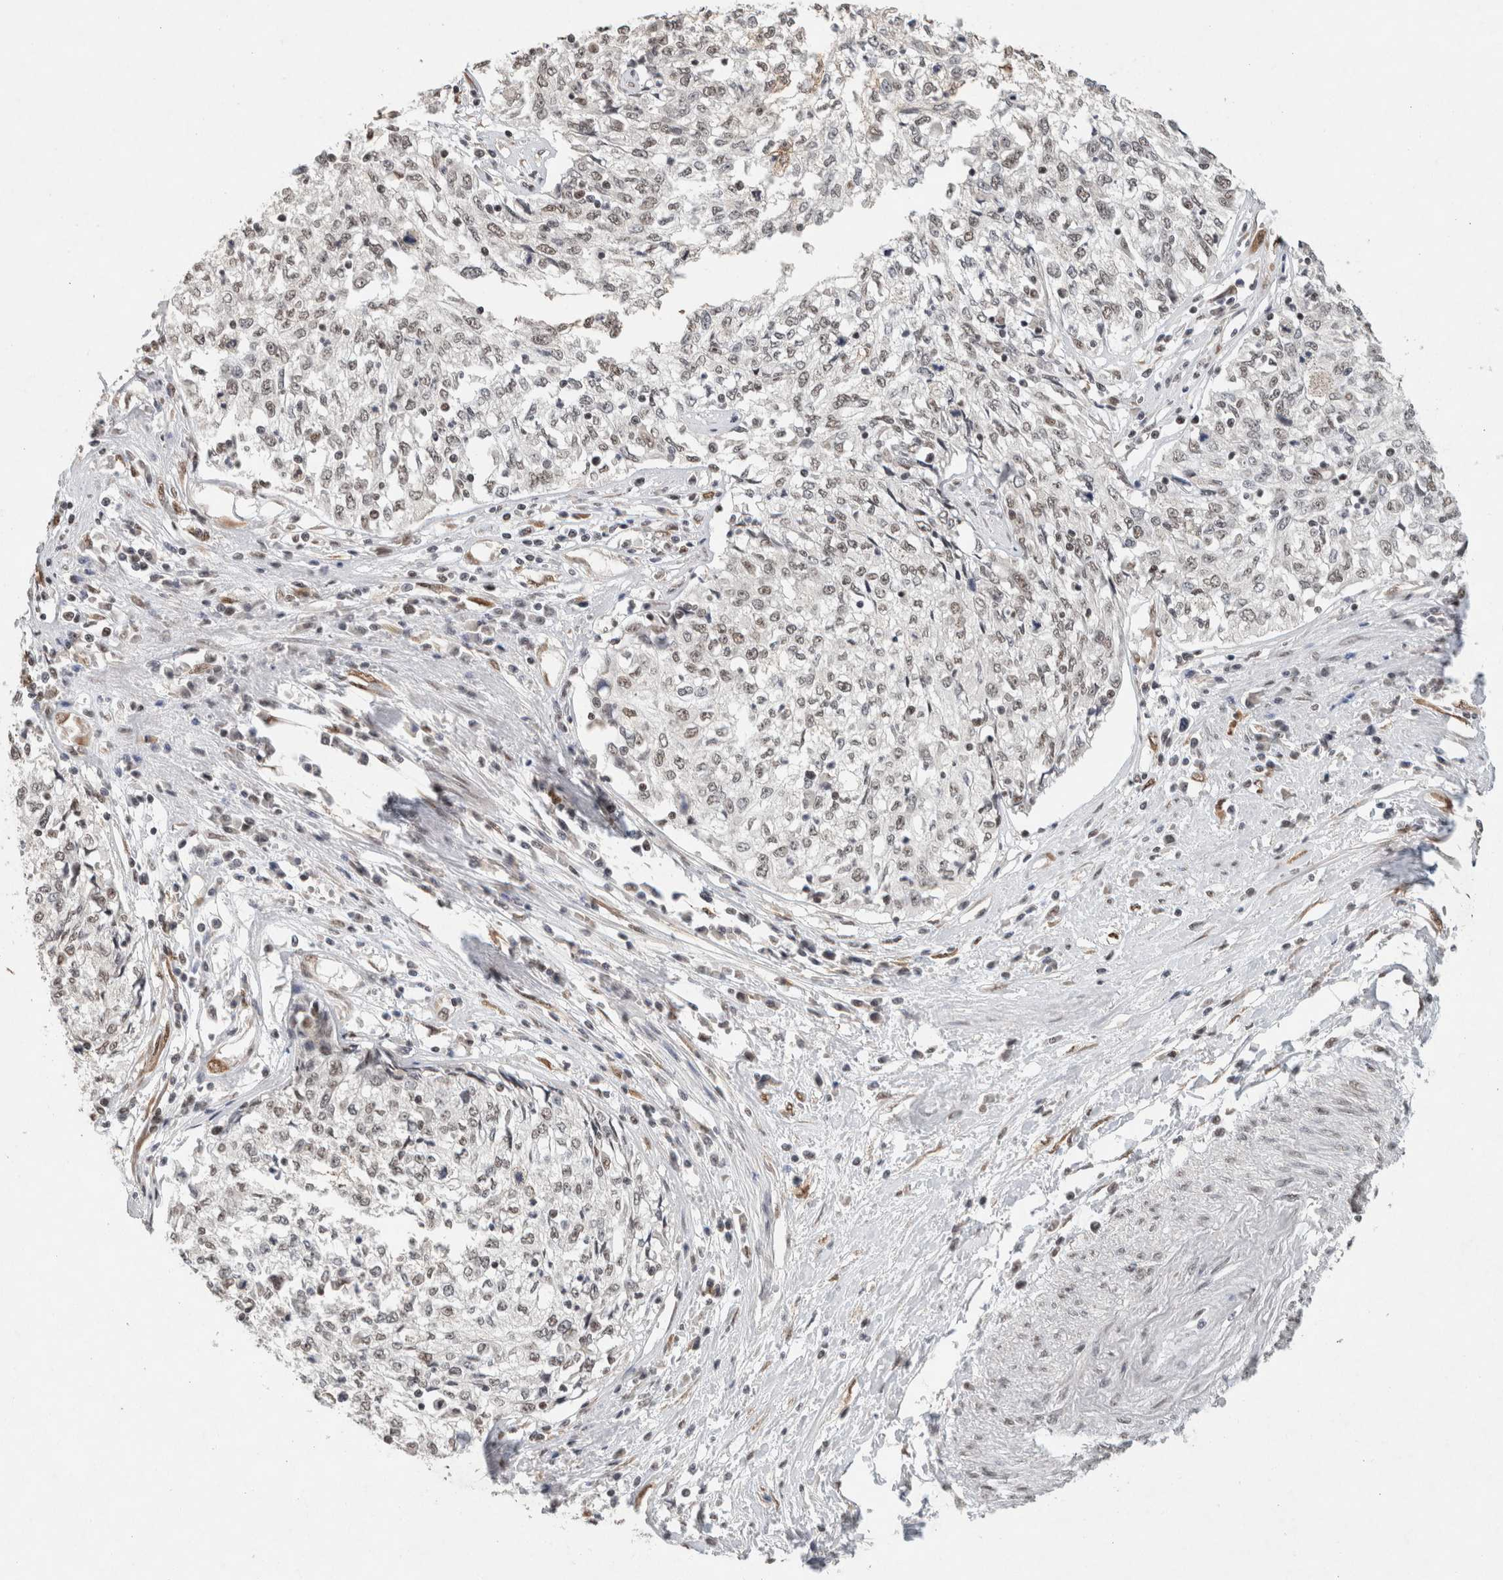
{"staining": {"intensity": "weak", "quantity": "25%-75%", "location": "nuclear"}, "tissue": "cervical cancer", "cell_type": "Tumor cells", "image_type": "cancer", "snomed": [{"axis": "morphology", "description": "Squamous cell carcinoma, NOS"}, {"axis": "topography", "description": "Cervix"}], "caption": "This is an image of IHC staining of squamous cell carcinoma (cervical), which shows weak expression in the nuclear of tumor cells.", "gene": "DDX42", "patient": {"sex": "female", "age": 57}}